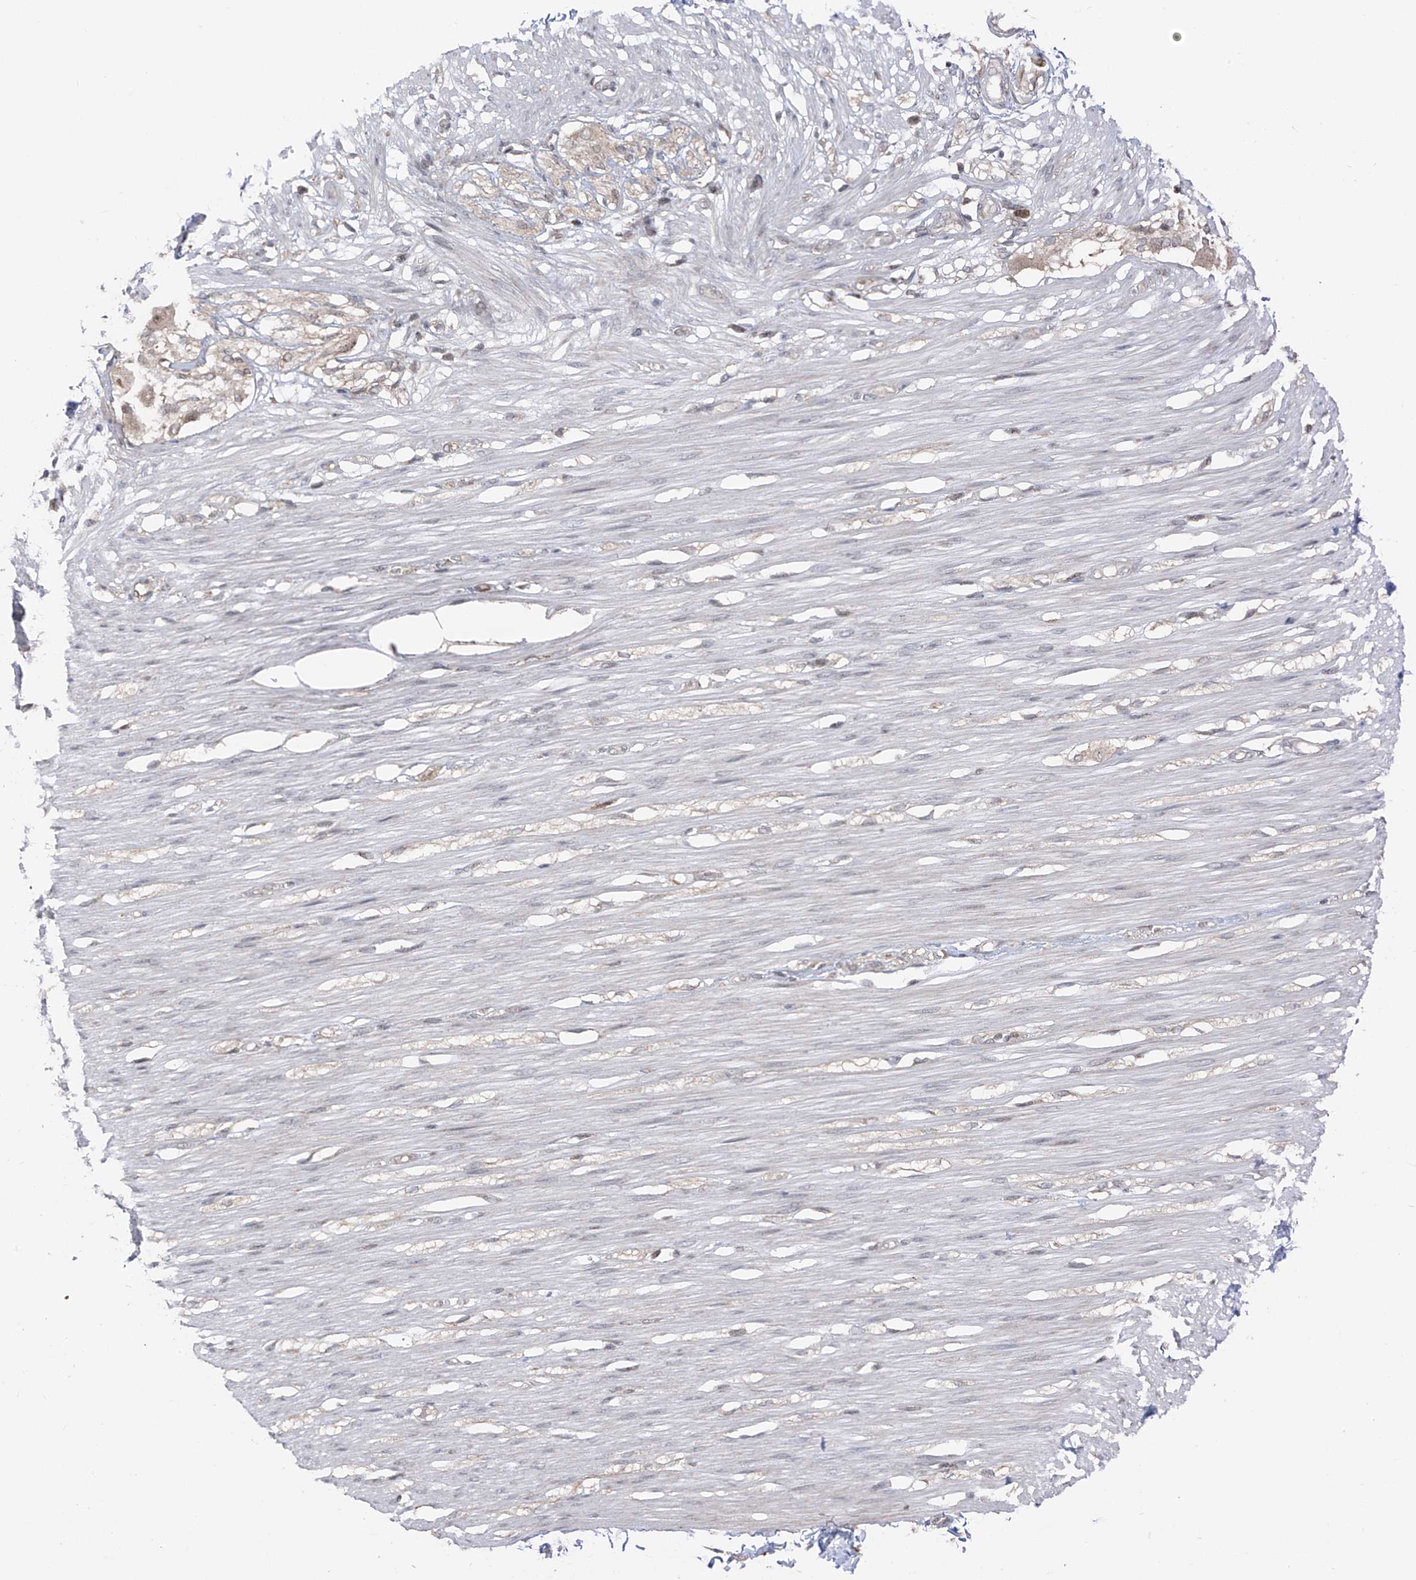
{"staining": {"intensity": "weak", "quantity": "25%-75%", "location": "cytoplasmic/membranous"}, "tissue": "smooth muscle", "cell_type": "Smooth muscle cells", "image_type": "normal", "snomed": [{"axis": "morphology", "description": "Normal tissue, NOS"}, {"axis": "morphology", "description": "Adenocarcinoma, NOS"}, {"axis": "topography", "description": "Colon"}, {"axis": "topography", "description": "Peripheral nerve tissue"}], "caption": "Protein analysis of benign smooth muscle shows weak cytoplasmic/membranous positivity in about 25%-75% of smooth muscle cells. The staining was performed using DAB, with brown indicating positive protein expression. Nuclei are stained blue with hematoxylin.", "gene": "PDE11A", "patient": {"sex": "male", "age": 14}}